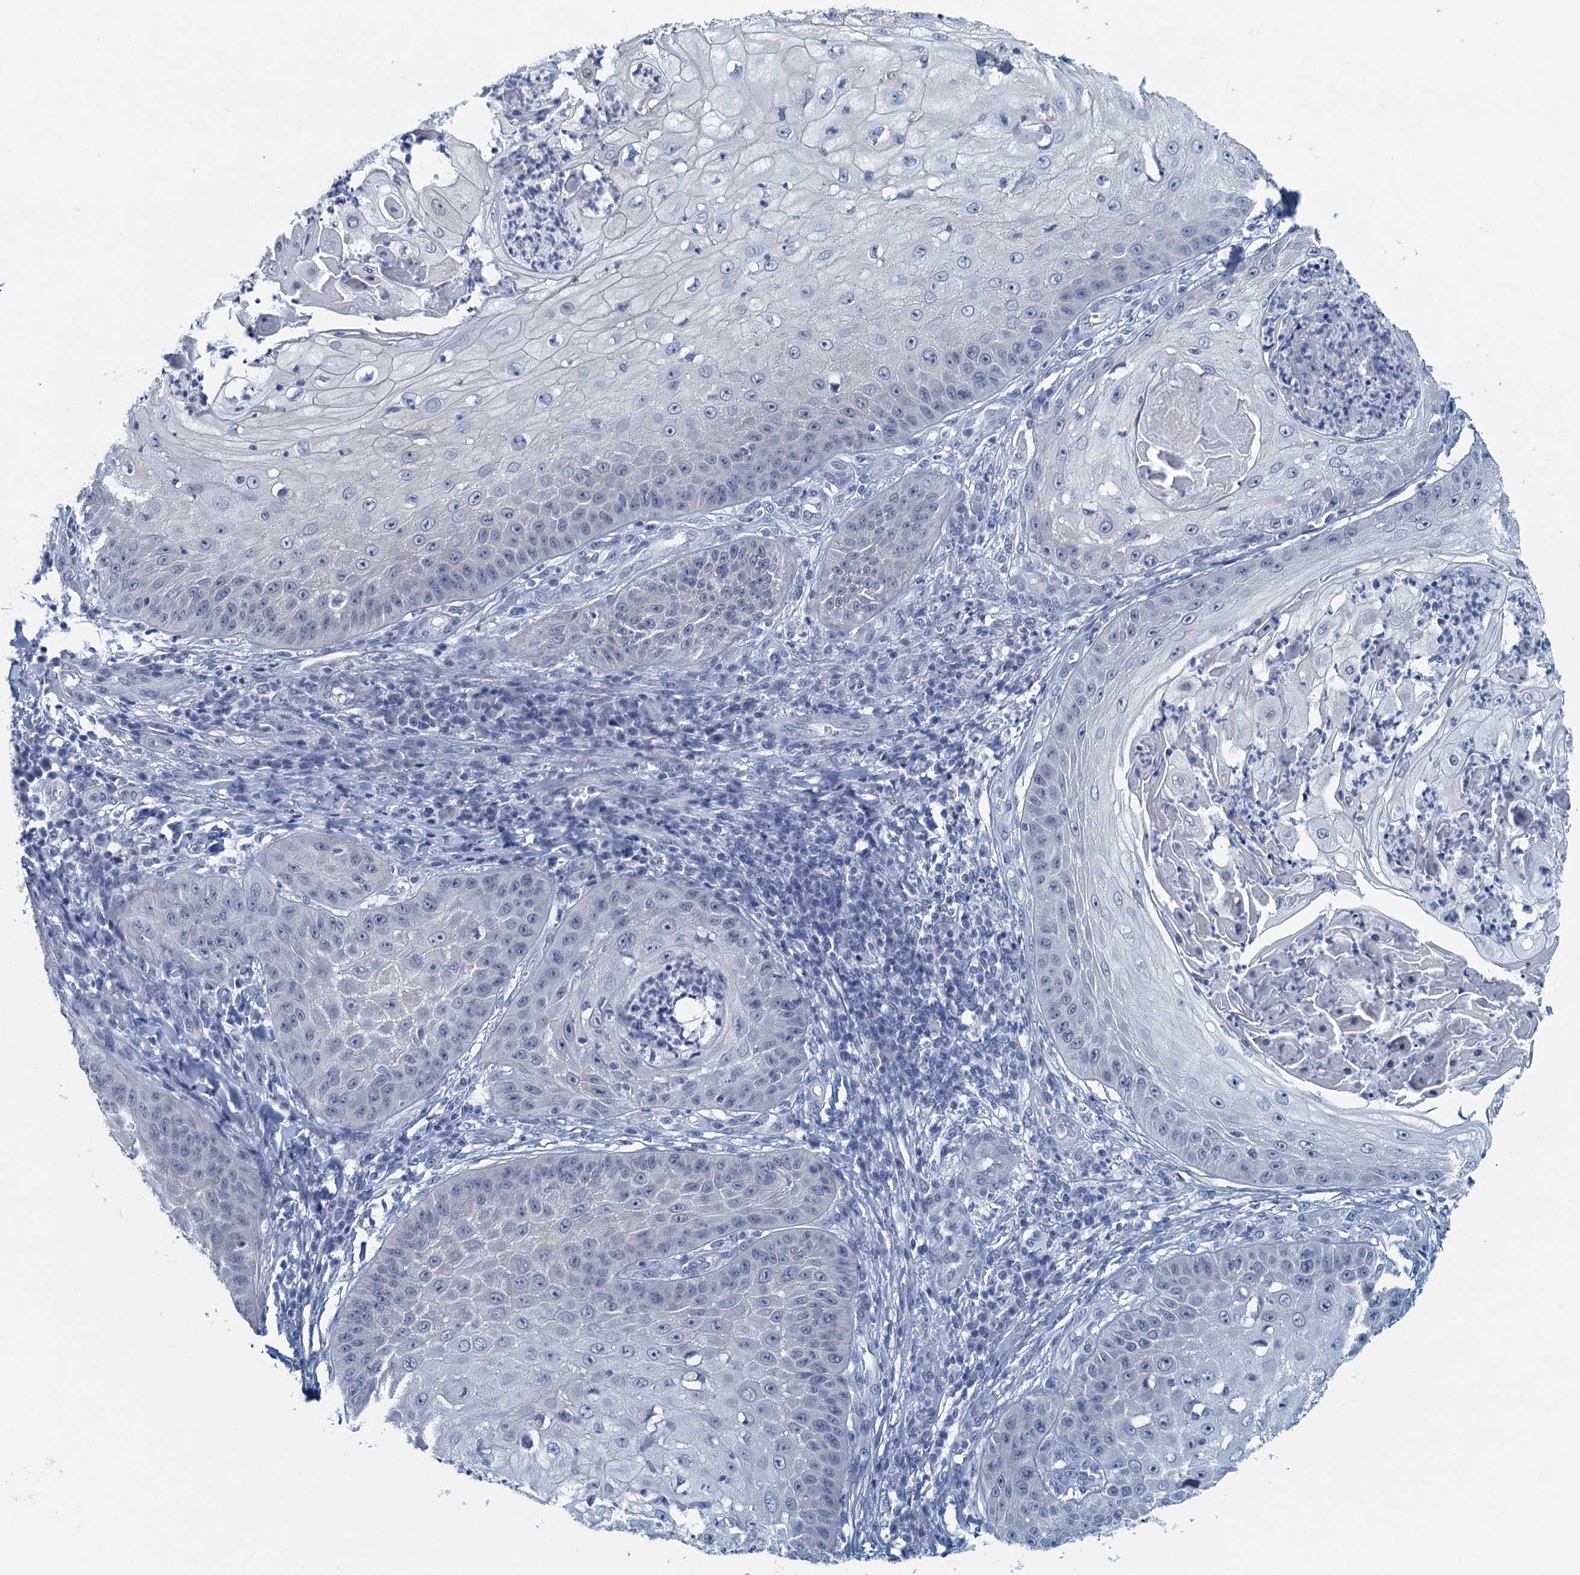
{"staining": {"intensity": "negative", "quantity": "none", "location": "none"}, "tissue": "skin cancer", "cell_type": "Tumor cells", "image_type": "cancer", "snomed": [{"axis": "morphology", "description": "Squamous cell carcinoma, NOS"}, {"axis": "topography", "description": "Skin"}], "caption": "This is an immunohistochemistry photomicrograph of skin squamous cell carcinoma. There is no positivity in tumor cells.", "gene": "ENSG00000131152", "patient": {"sex": "male", "age": 70}}